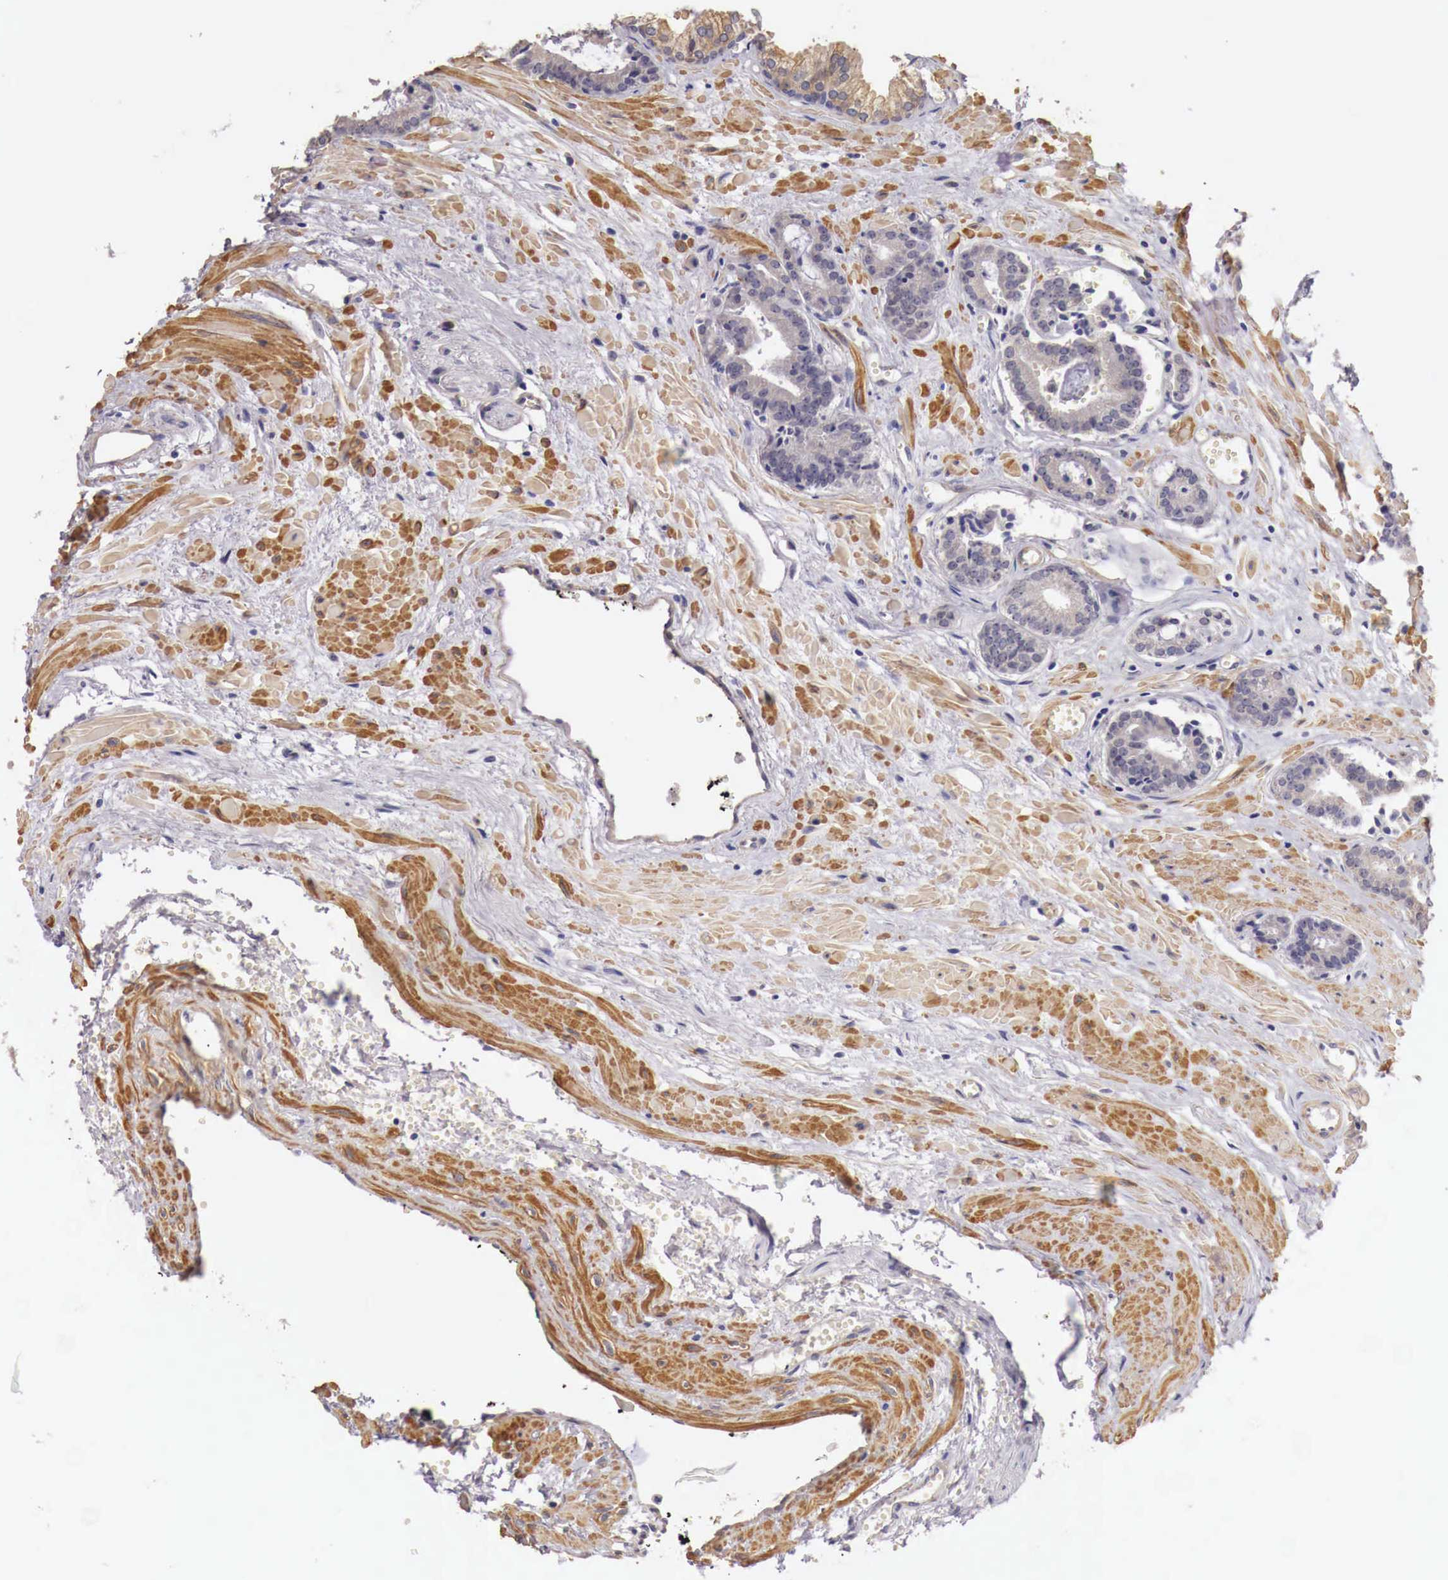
{"staining": {"intensity": "weak", "quantity": ">75%", "location": "cytoplasmic/membranous"}, "tissue": "prostate cancer", "cell_type": "Tumor cells", "image_type": "cancer", "snomed": [{"axis": "morphology", "description": "Adenocarcinoma, High grade"}, {"axis": "topography", "description": "Prostate"}], "caption": "DAB immunohistochemical staining of human prostate high-grade adenocarcinoma demonstrates weak cytoplasmic/membranous protein positivity in about >75% of tumor cells. The staining was performed using DAB, with brown indicating positive protein expression. Nuclei are stained blue with hematoxylin.", "gene": "ENOX2", "patient": {"sex": "male", "age": 56}}